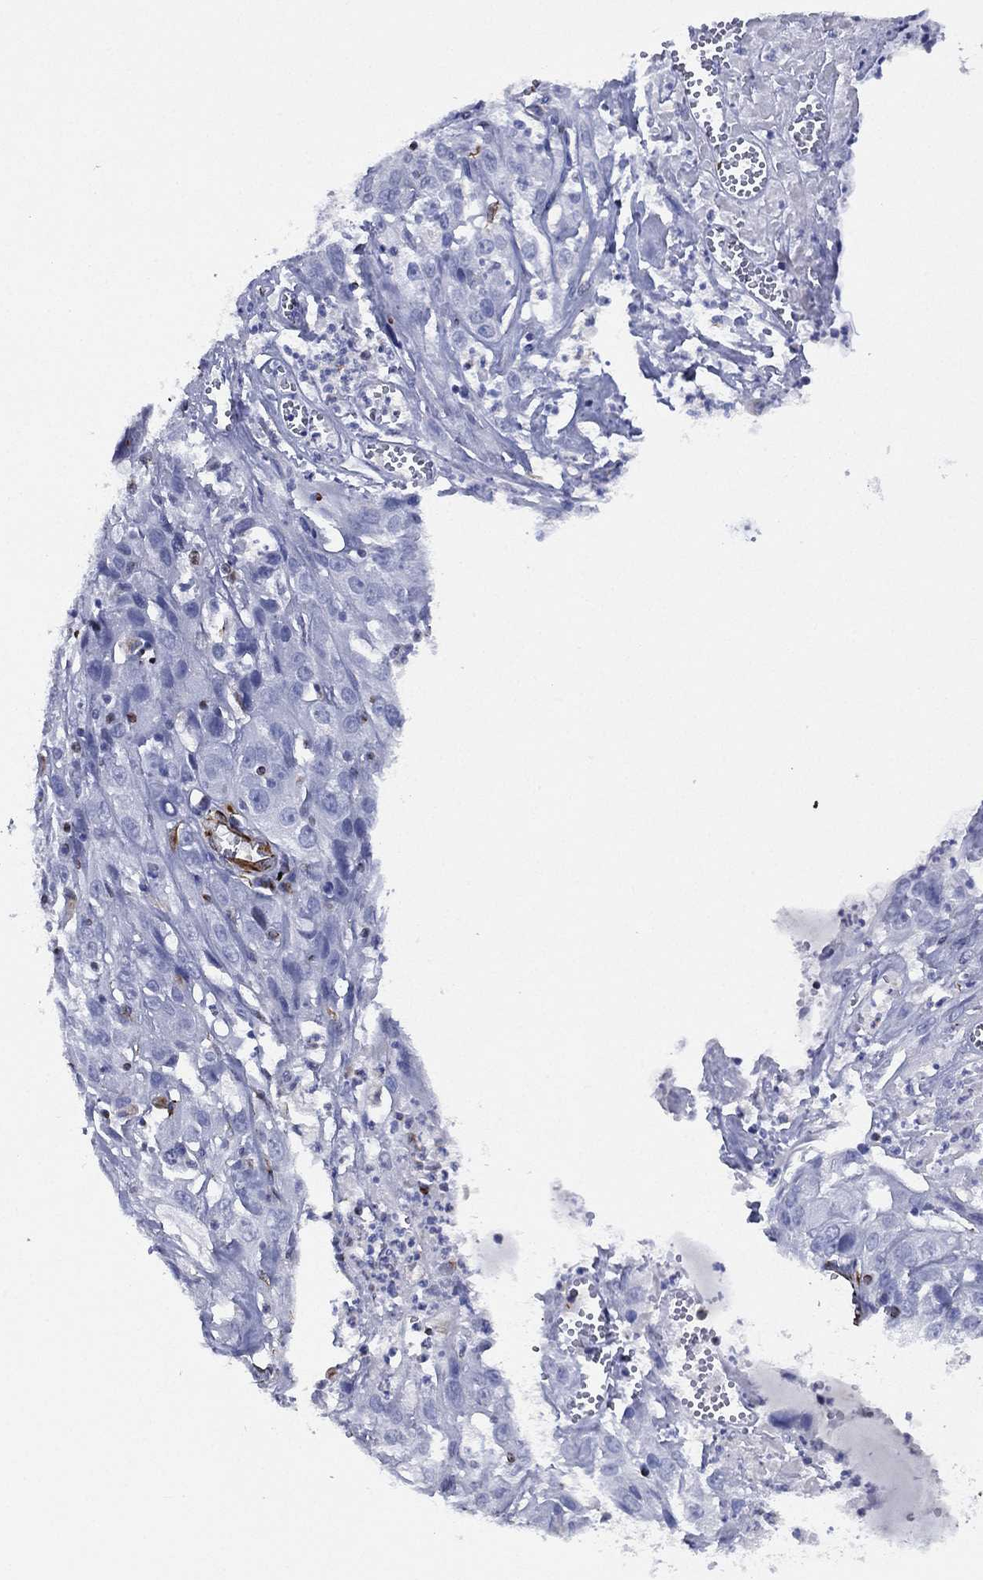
{"staining": {"intensity": "negative", "quantity": "none", "location": "none"}, "tissue": "cervical cancer", "cell_type": "Tumor cells", "image_type": "cancer", "snomed": [{"axis": "morphology", "description": "Squamous cell carcinoma, NOS"}, {"axis": "topography", "description": "Cervix"}], "caption": "The immunohistochemistry (IHC) micrograph has no significant staining in tumor cells of cervical cancer (squamous cell carcinoma) tissue.", "gene": "MAS1", "patient": {"sex": "female", "age": 32}}